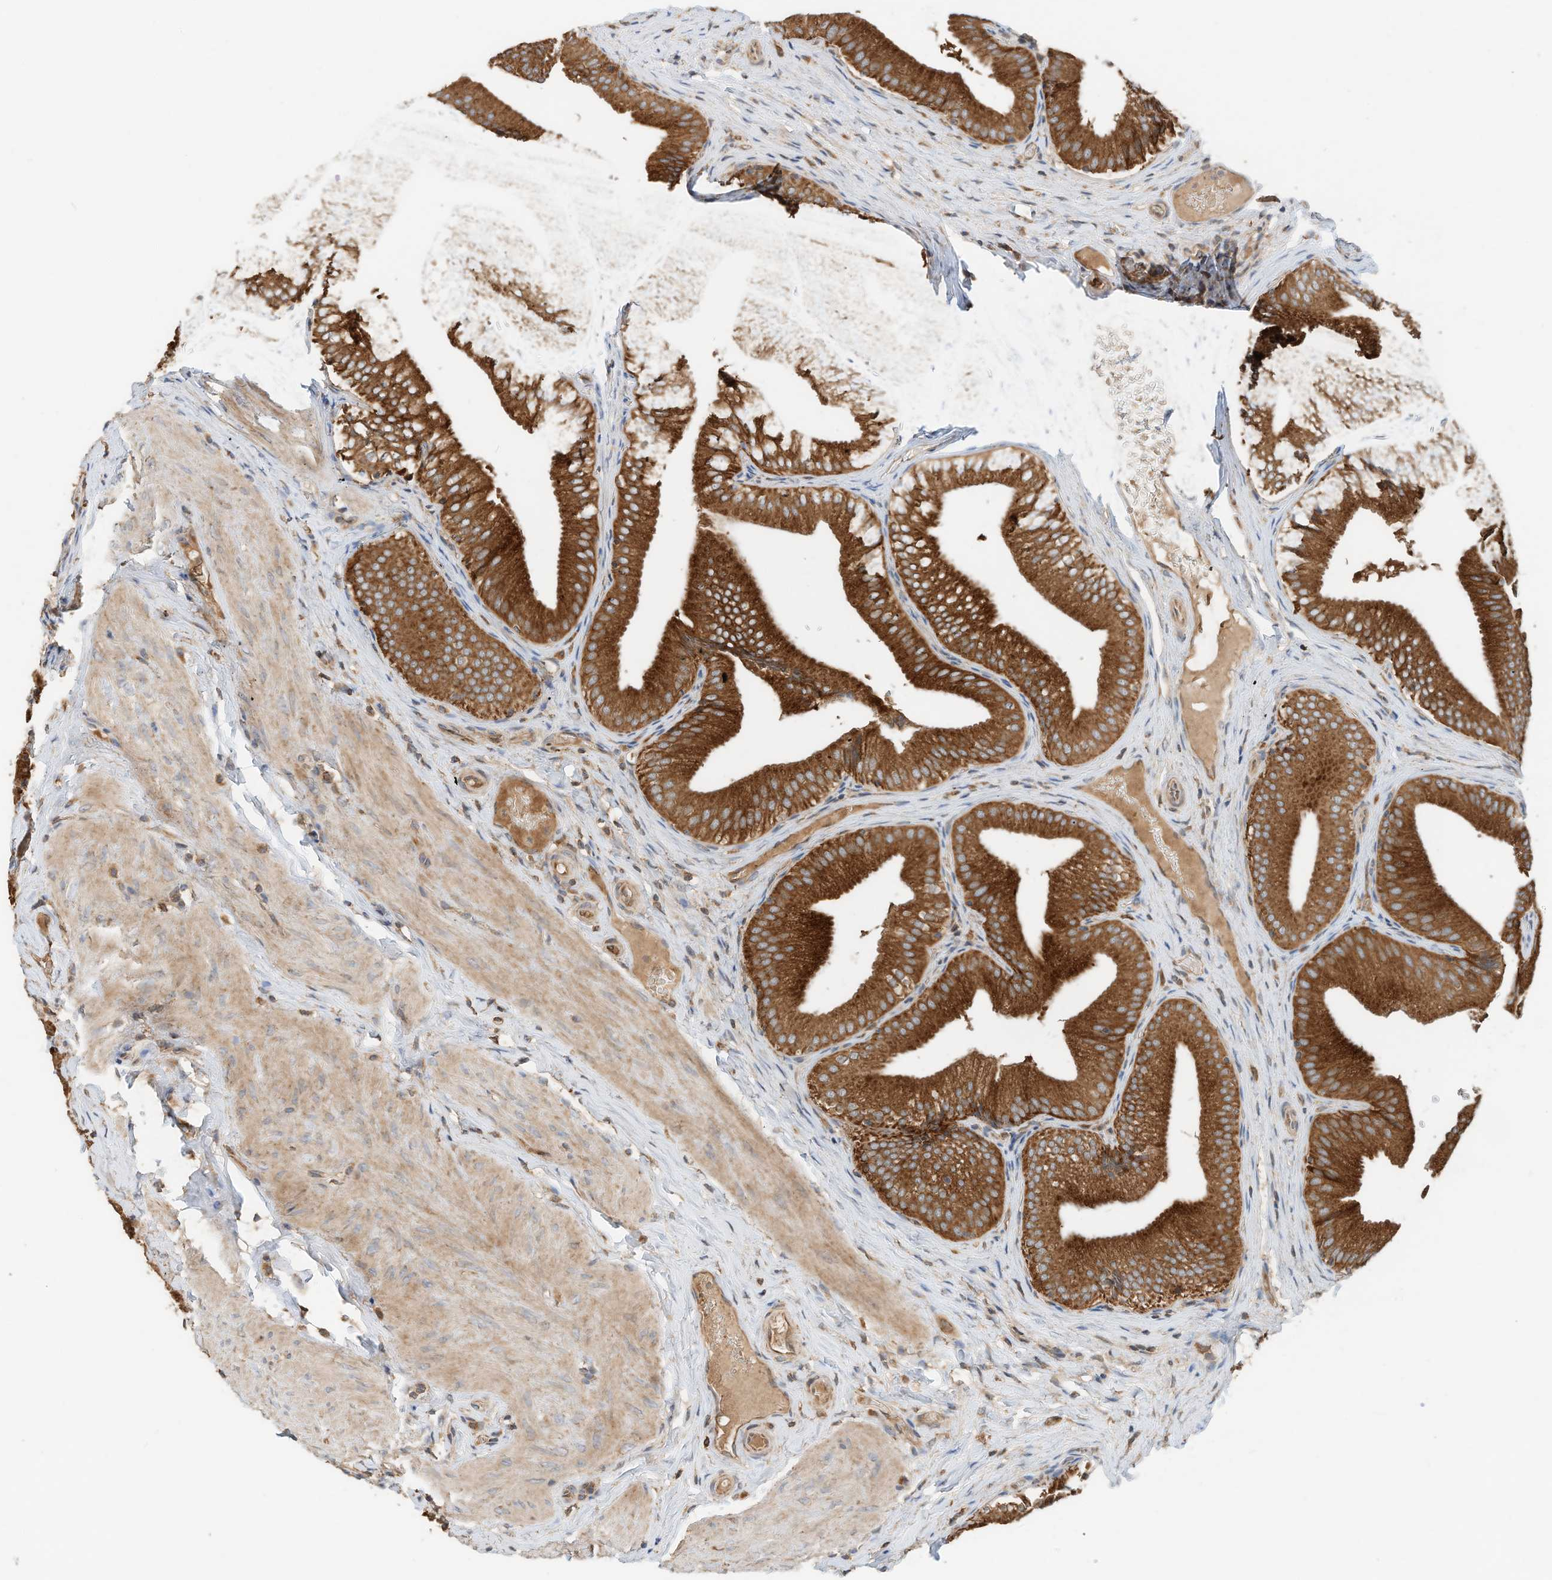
{"staining": {"intensity": "strong", "quantity": ">75%", "location": "cytoplasmic/membranous"}, "tissue": "gallbladder", "cell_type": "Glandular cells", "image_type": "normal", "snomed": [{"axis": "morphology", "description": "Normal tissue, NOS"}, {"axis": "topography", "description": "Gallbladder"}], "caption": "Immunohistochemical staining of normal gallbladder demonstrates strong cytoplasmic/membranous protein positivity in approximately >75% of glandular cells.", "gene": "CPAMD8", "patient": {"sex": "female", "age": 30}}